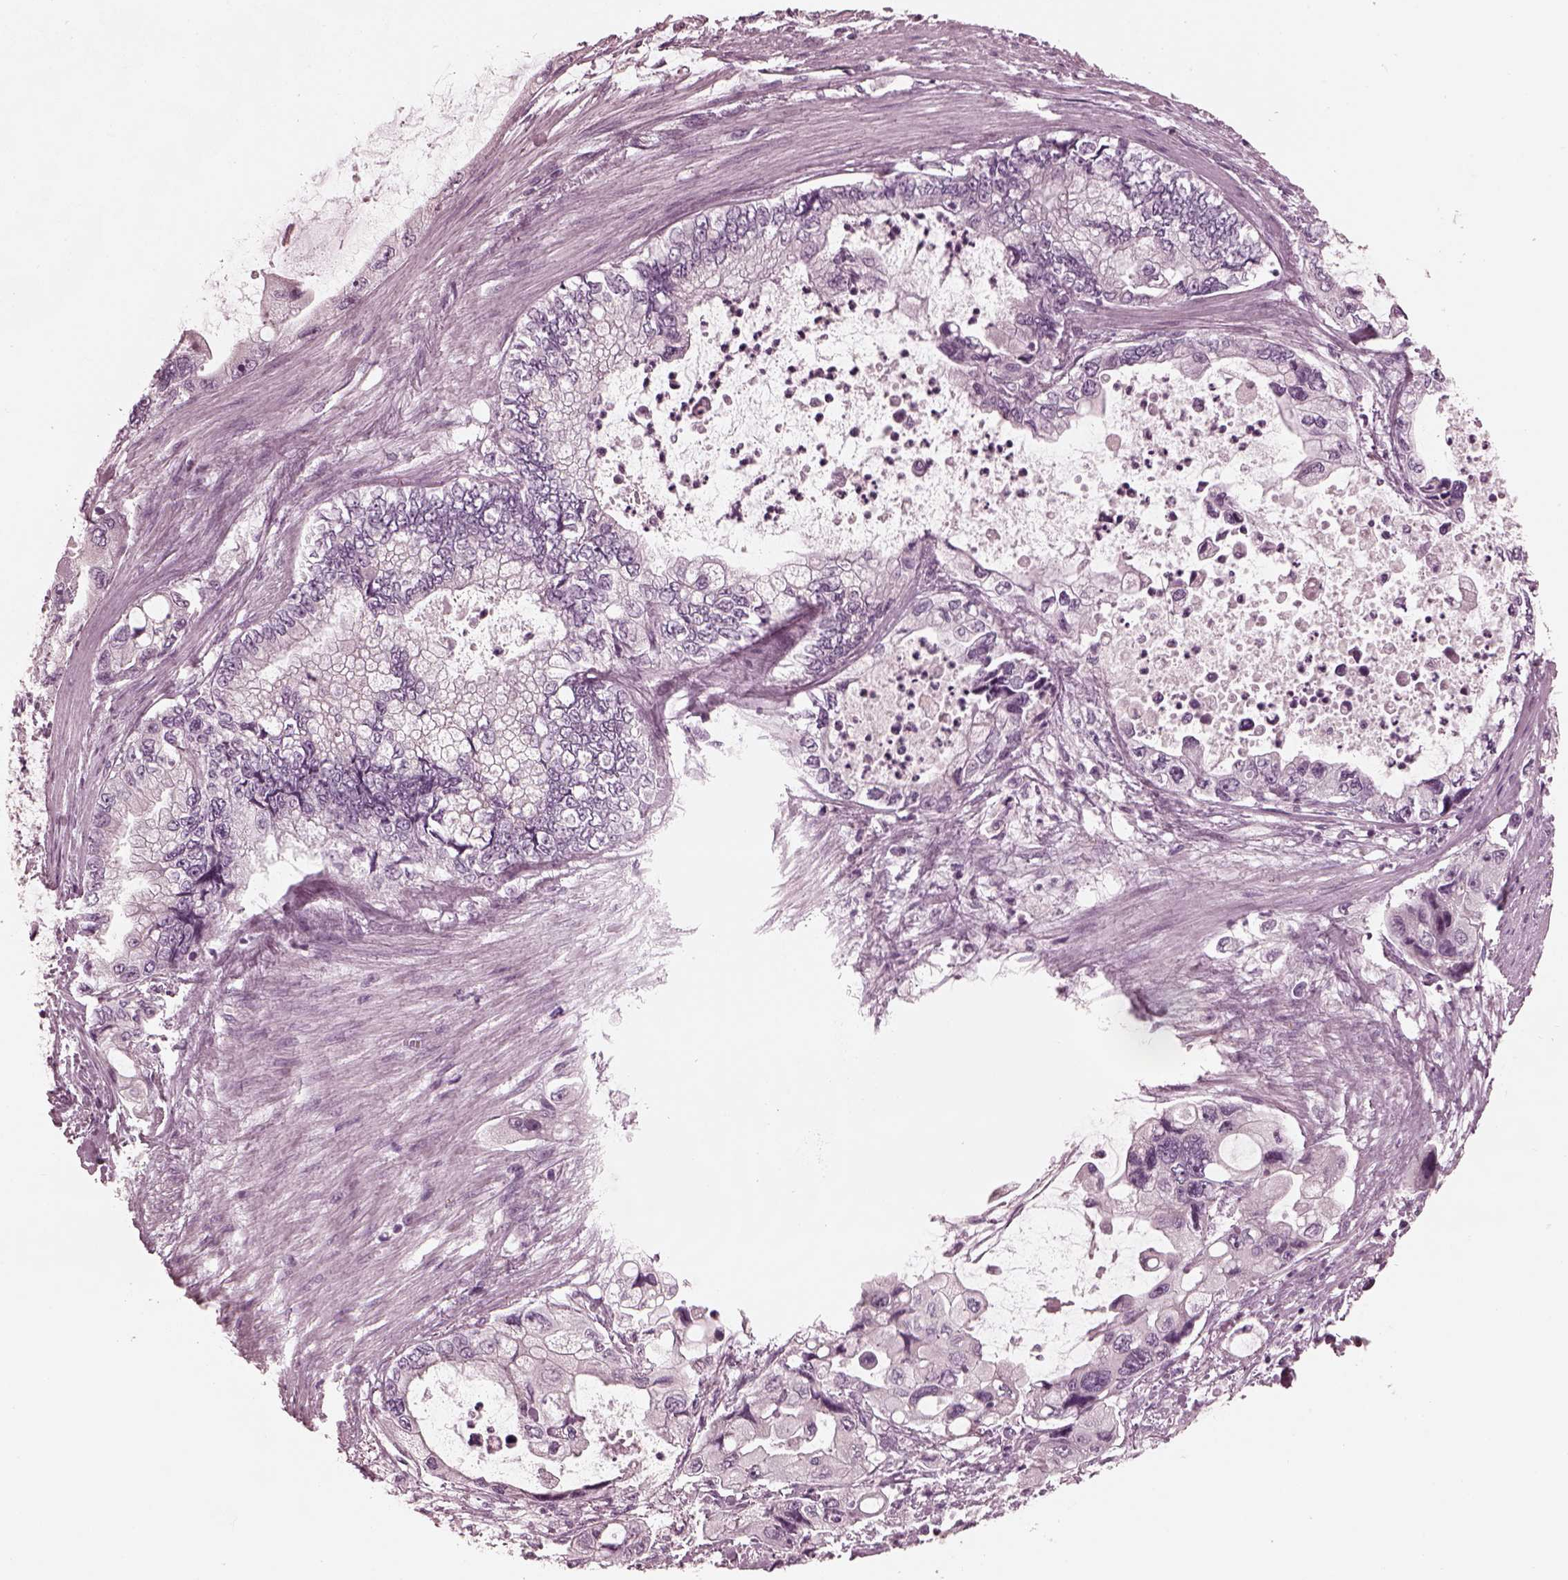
{"staining": {"intensity": "negative", "quantity": "none", "location": "none"}, "tissue": "stomach cancer", "cell_type": "Tumor cells", "image_type": "cancer", "snomed": [{"axis": "morphology", "description": "Adenocarcinoma, NOS"}, {"axis": "topography", "description": "Pancreas"}, {"axis": "topography", "description": "Stomach, upper"}, {"axis": "topography", "description": "Stomach"}], "caption": "IHC histopathology image of neoplastic tissue: human stomach adenocarcinoma stained with DAB reveals no significant protein expression in tumor cells. (DAB (3,3'-diaminobenzidine) immunohistochemistry (IHC), high magnification).", "gene": "KIF6", "patient": {"sex": "male", "age": 77}}